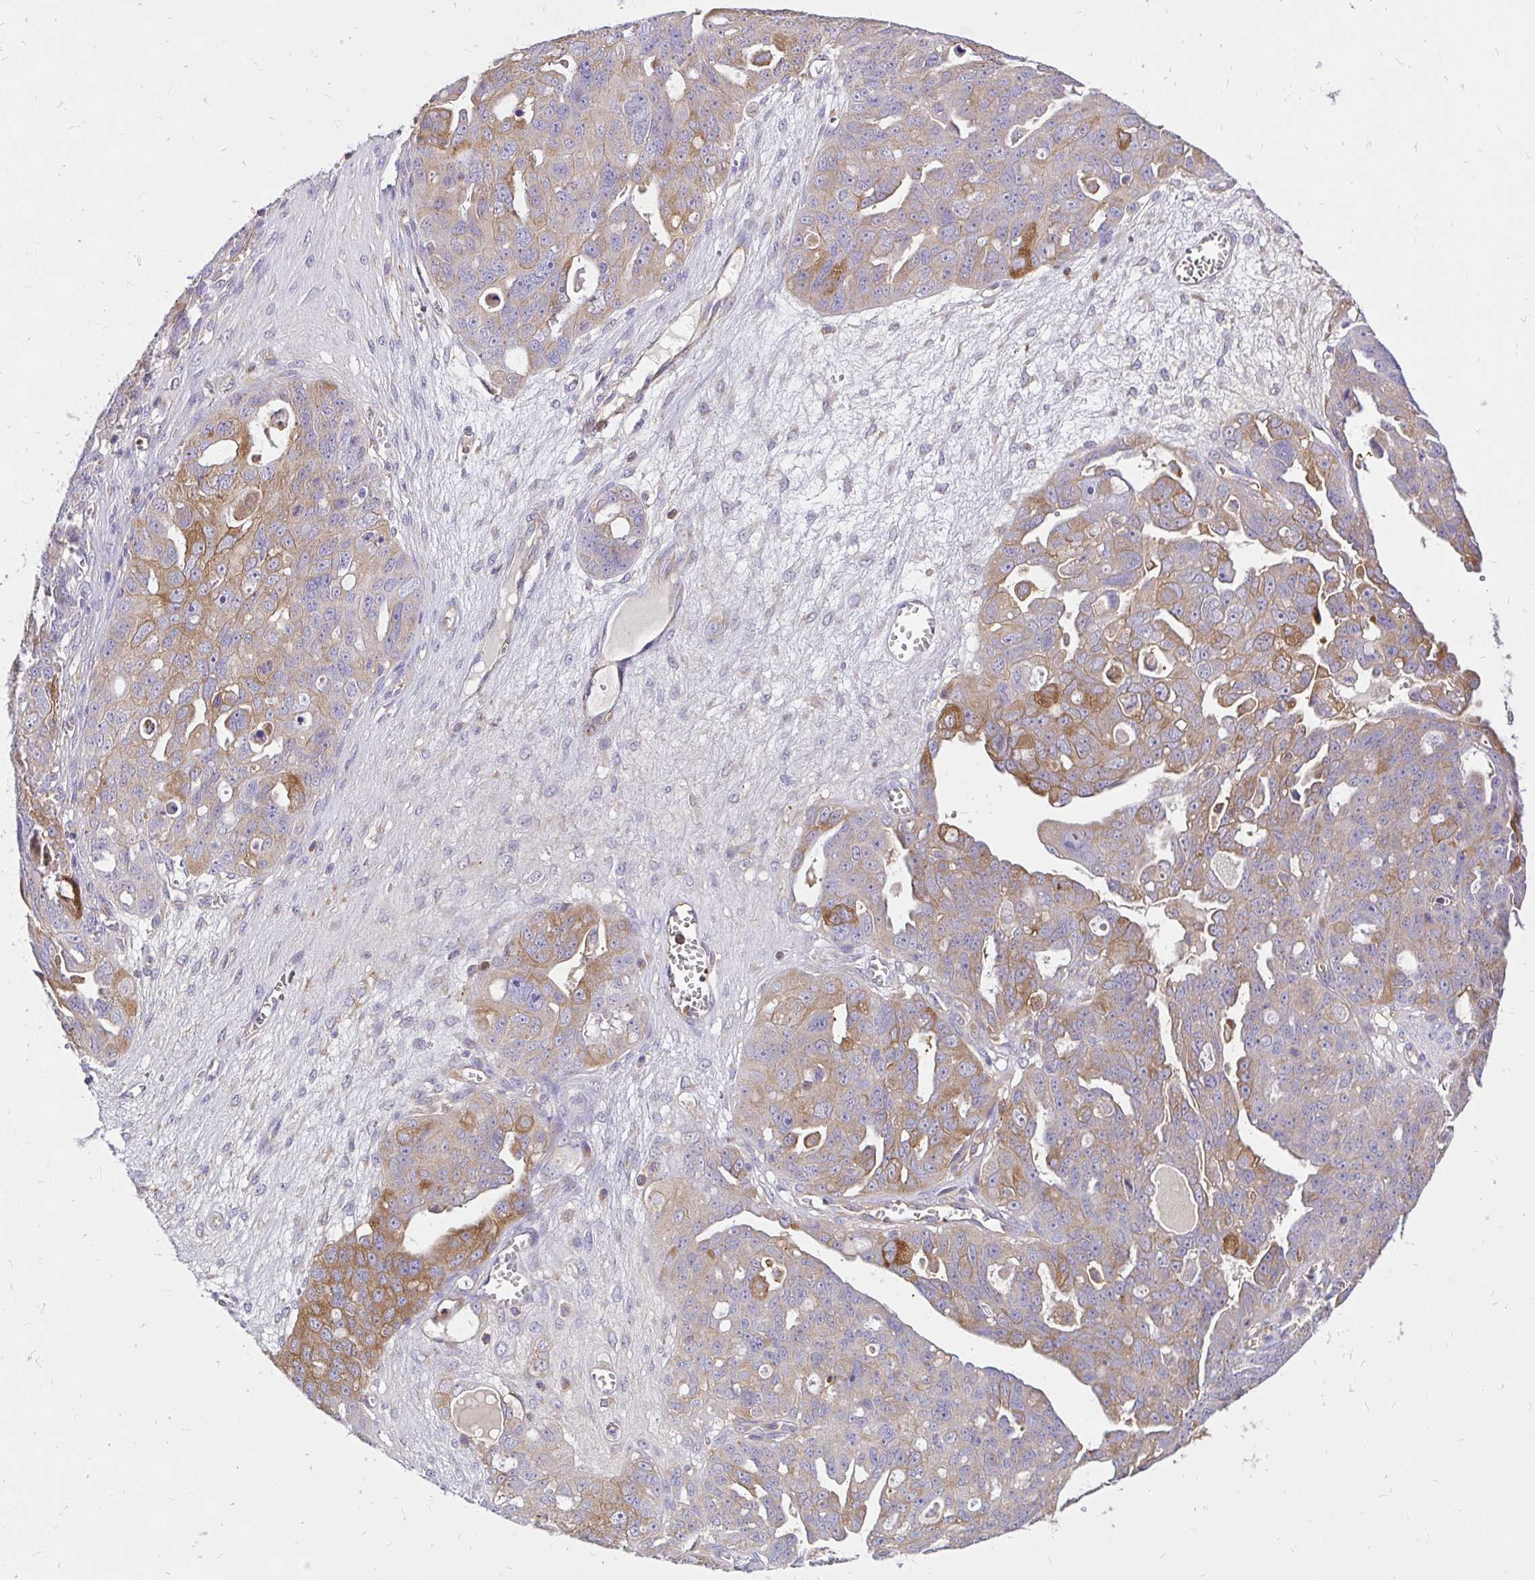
{"staining": {"intensity": "moderate", "quantity": ">75%", "location": "cytoplasmic/membranous"}, "tissue": "ovarian cancer", "cell_type": "Tumor cells", "image_type": "cancer", "snomed": [{"axis": "morphology", "description": "Carcinoma, endometroid"}, {"axis": "topography", "description": "Ovary"}], "caption": "Human endometroid carcinoma (ovarian) stained for a protein (brown) shows moderate cytoplasmic/membranous positive expression in approximately >75% of tumor cells.", "gene": "ABCB10", "patient": {"sex": "female", "age": 70}}